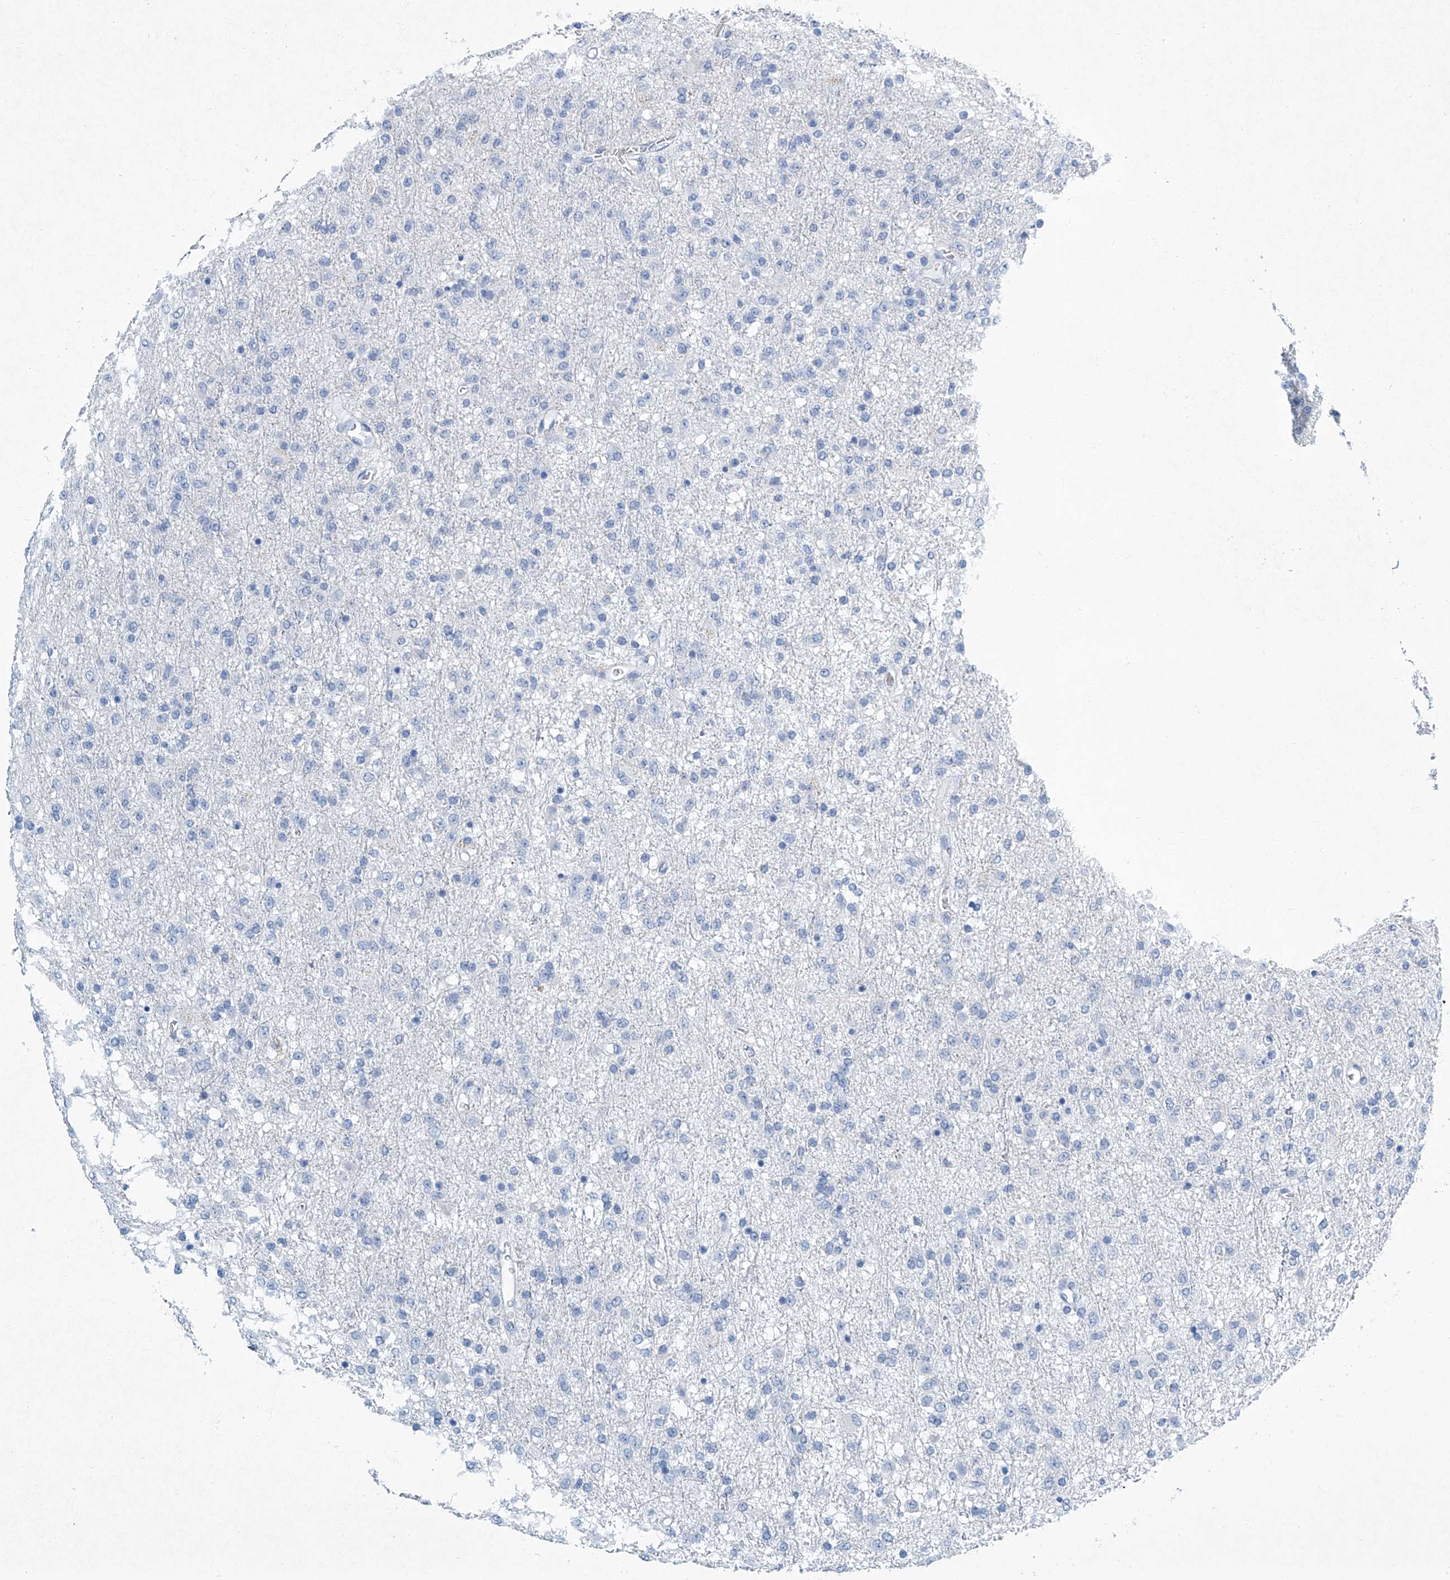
{"staining": {"intensity": "negative", "quantity": "none", "location": "none"}, "tissue": "glioma", "cell_type": "Tumor cells", "image_type": "cancer", "snomed": [{"axis": "morphology", "description": "Glioma, malignant, Low grade"}, {"axis": "topography", "description": "Brain"}], "caption": "A micrograph of malignant glioma (low-grade) stained for a protein reveals no brown staining in tumor cells.", "gene": "CYP2A7", "patient": {"sex": "male", "age": 65}}